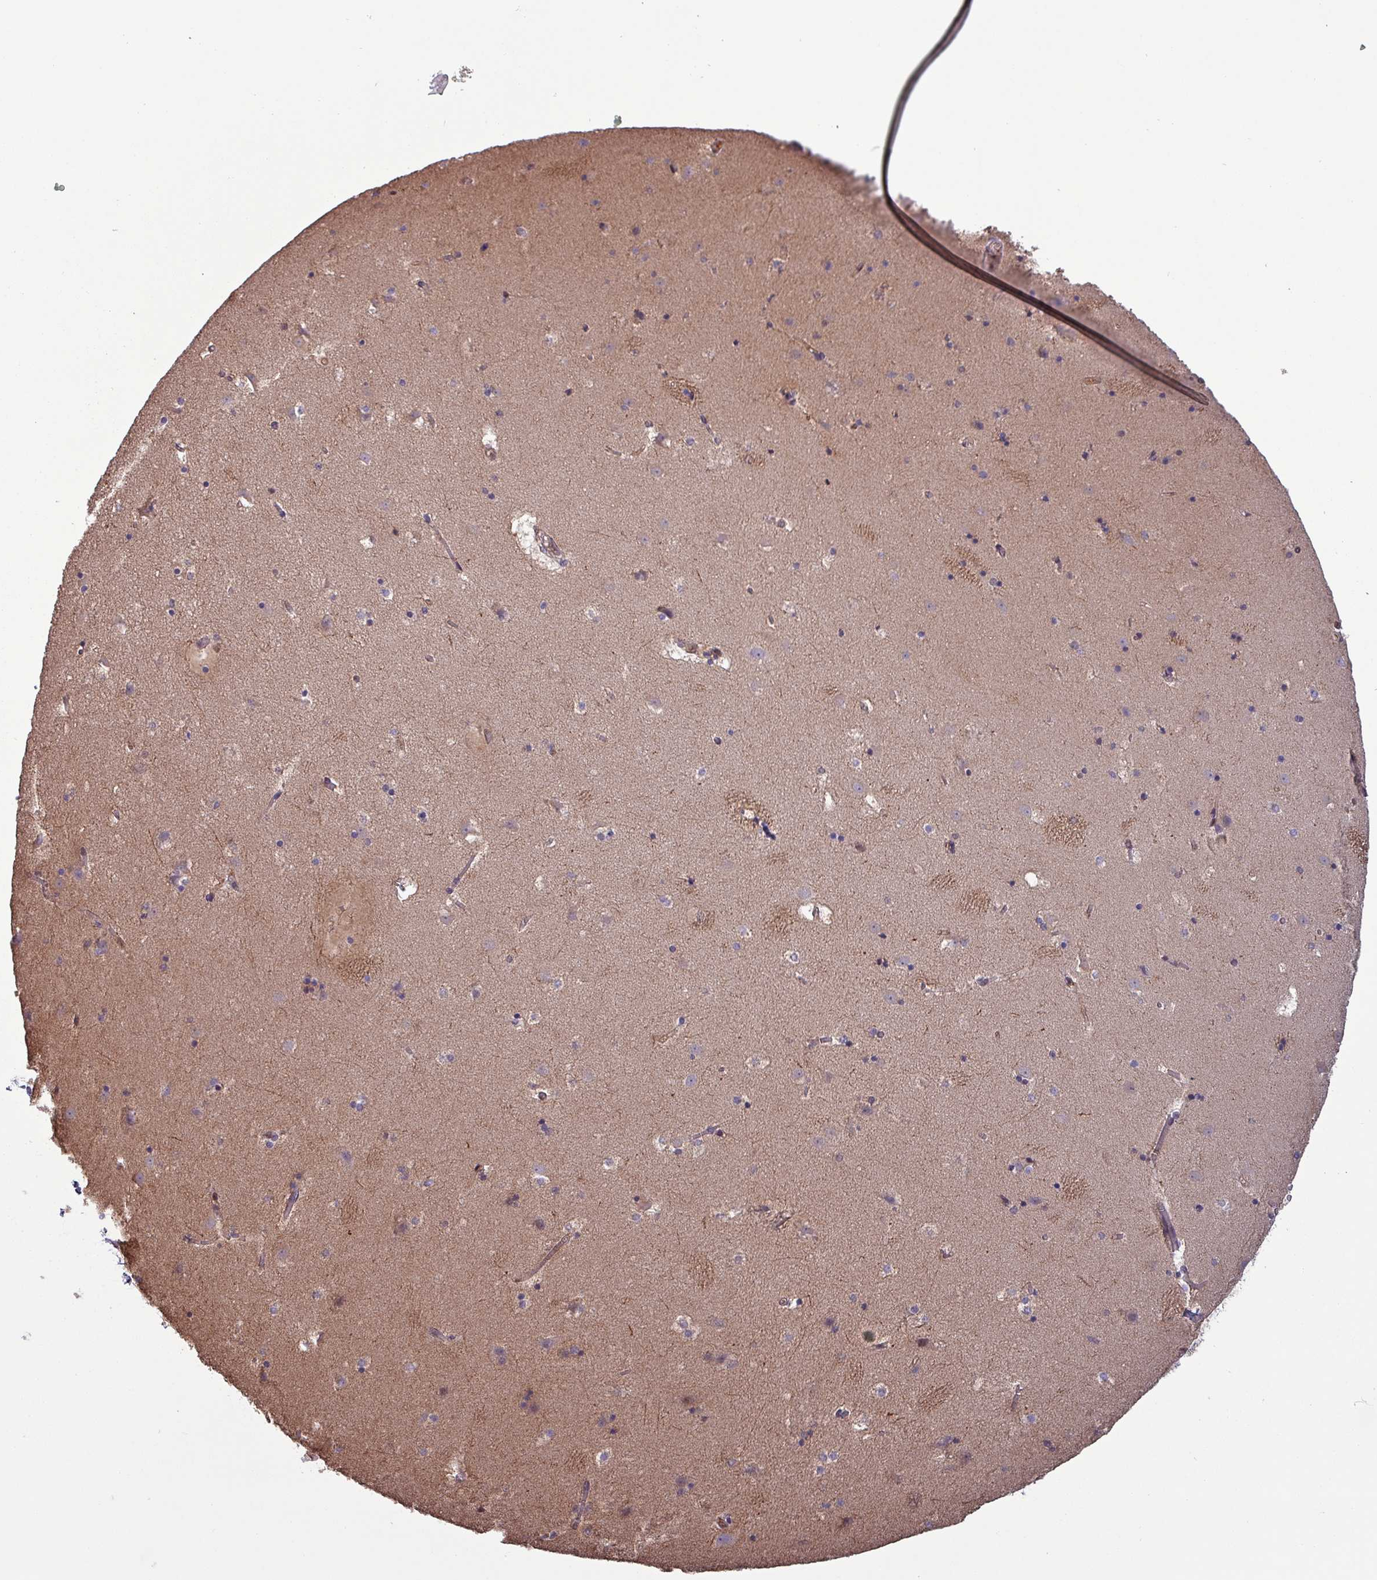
{"staining": {"intensity": "weak", "quantity": "<25%", "location": "cytoplasmic/membranous"}, "tissue": "caudate", "cell_type": "Glial cells", "image_type": "normal", "snomed": [{"axis": "morphology", "description": "Normal tissue, NOS"}, {"axis": "topography", "description": "Lateral ventricle wall"}], "caption": "Caudate stained for a protein using IHC reveals no positivity glial cells.", "gene": "PSMB8", "patient": {"sex": "male", "age": 45}}